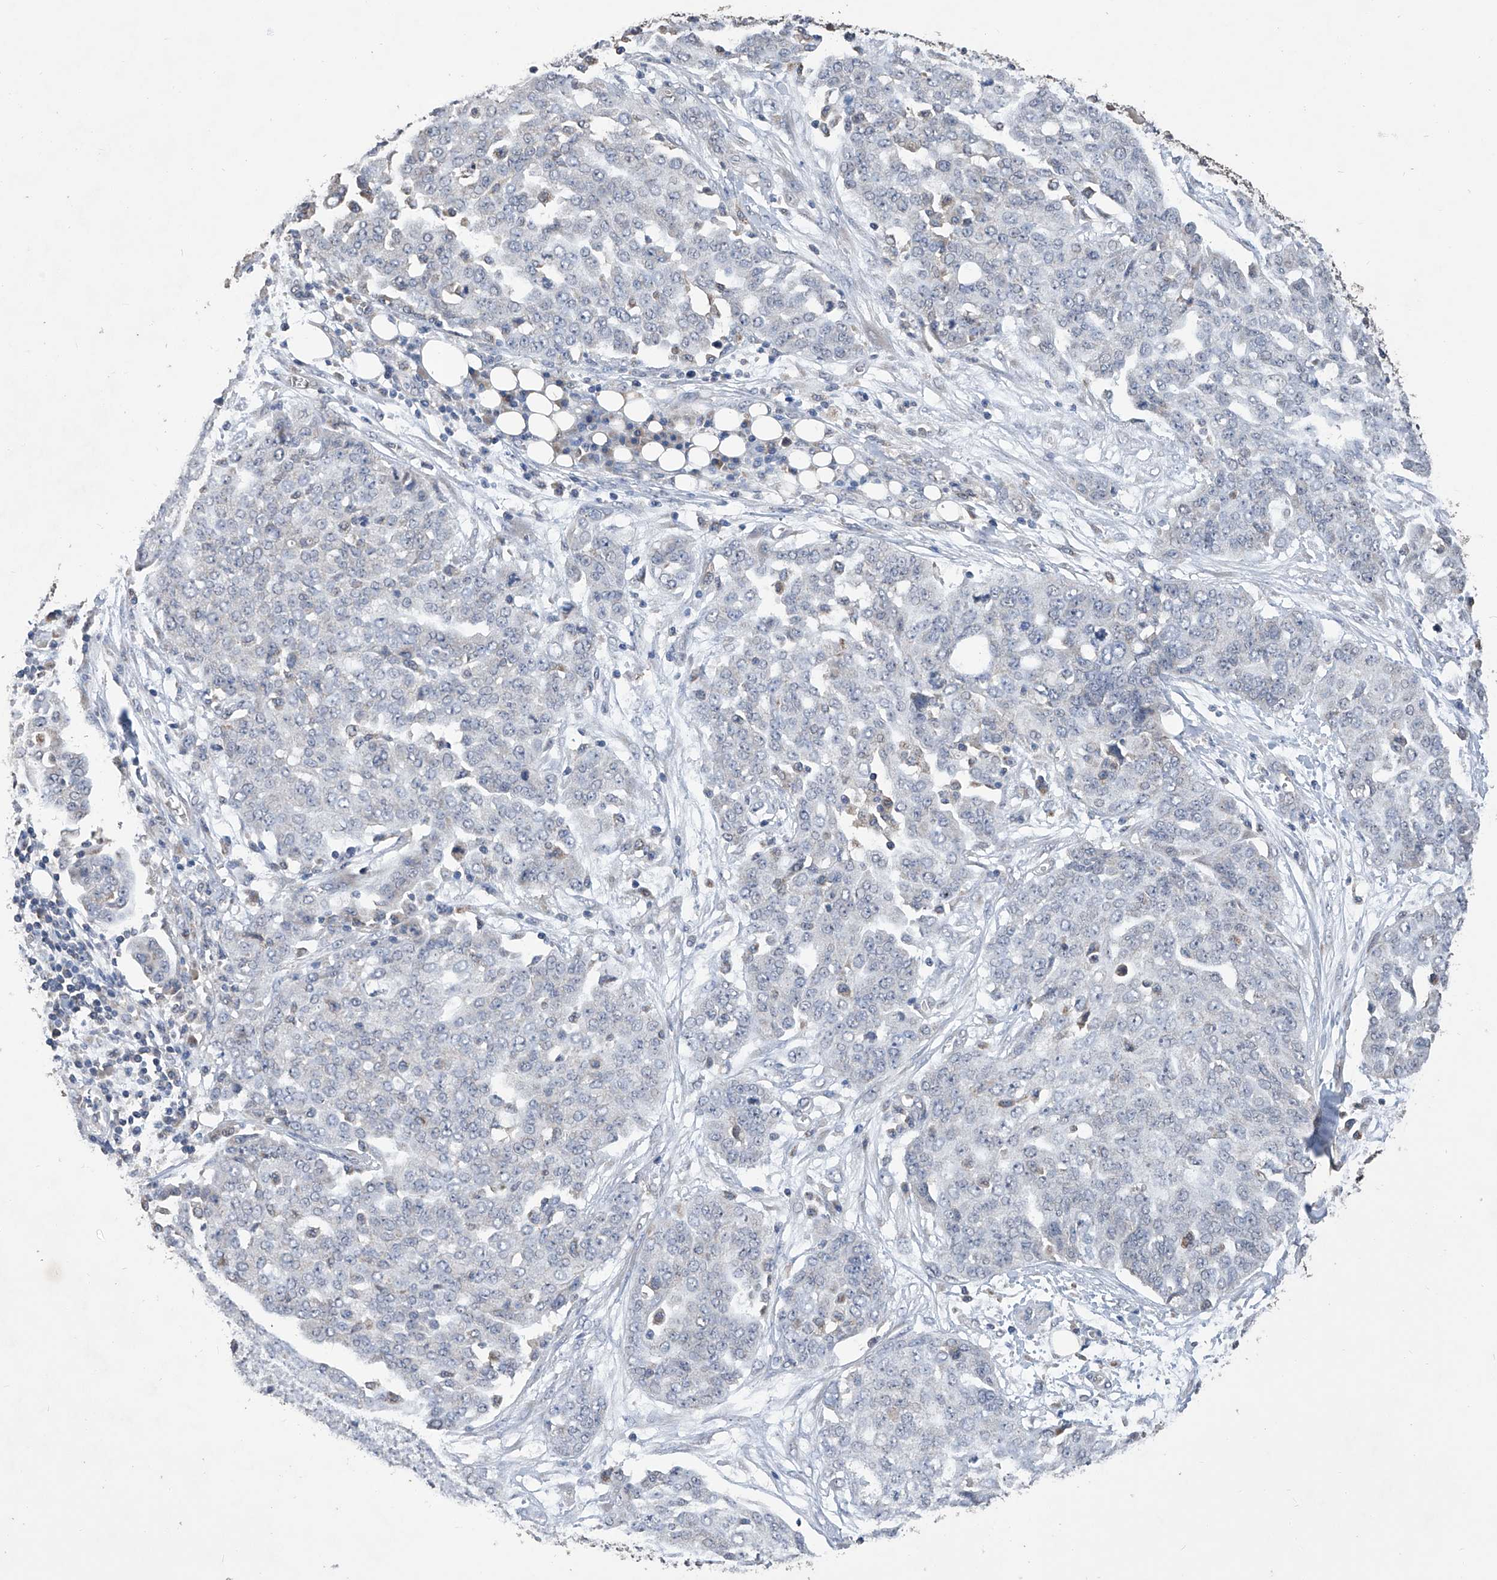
{"staining": {"intensity": "negative", "quantity": "none", "location": "none"}, "tissue": "ovarian cancer", "cell_type": "Tumor cells", "image_type": "cancer", "snomed": [{"axis": "morphology", "description": "Cystadenocarcinoma, serous, NOS"}, {"axis": "topography", "description": "Soft tissue"}, {"axis": "topography", "description": "Ovary"}], "caption": "This histopathology image is of ovarian serous cystadenocarcinoma stained with immunohistochemistry to label a protein in brown with the nuclei are counter-stained blue. There is no positivity in tumor cells. (Immunohistochemistry (ihc), brightfield microscopy, high magnification).", "gene": "GPT", "patient": {"sex": "female", "age": 57}}